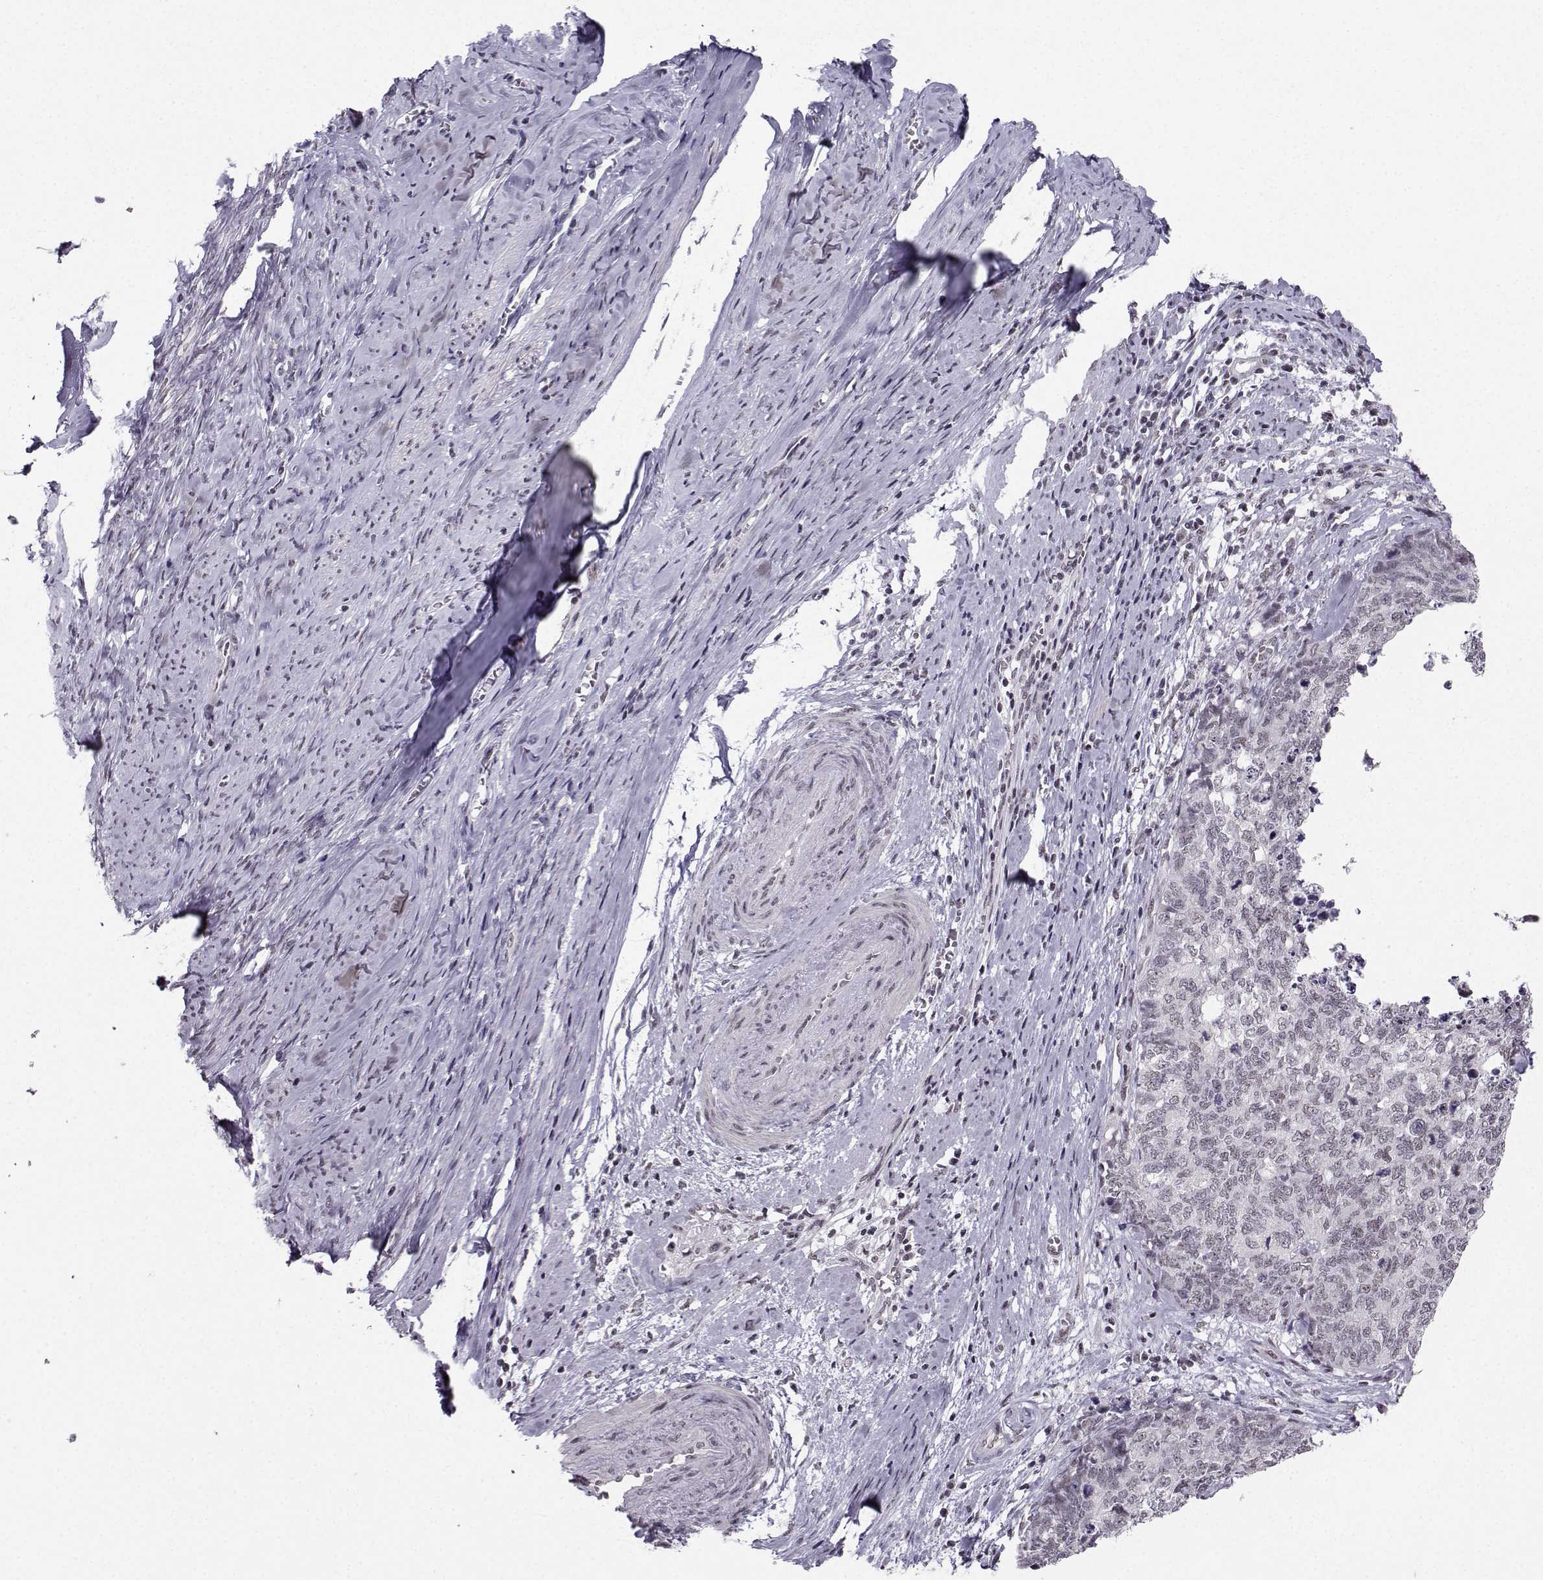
{"staining": {"intensity": "negative", "quantity": "none", "location": "none"}, "tissue": "cervical cancer", "cell_type": "Tumor cells", "image_type": "cancer", "snomed": [{"axis": "morphology", "description": "Squamous cell carcinoma, NOS"}, {"axis": "topography", "description": "Cervix"}], "caption": "This is an immunohistochemistry image of squamous cell carcinoma (cervical). There is no positivity in tumor cells.", "gene": "LIN28A", "patient": {"sex": "female", "age": 63}}